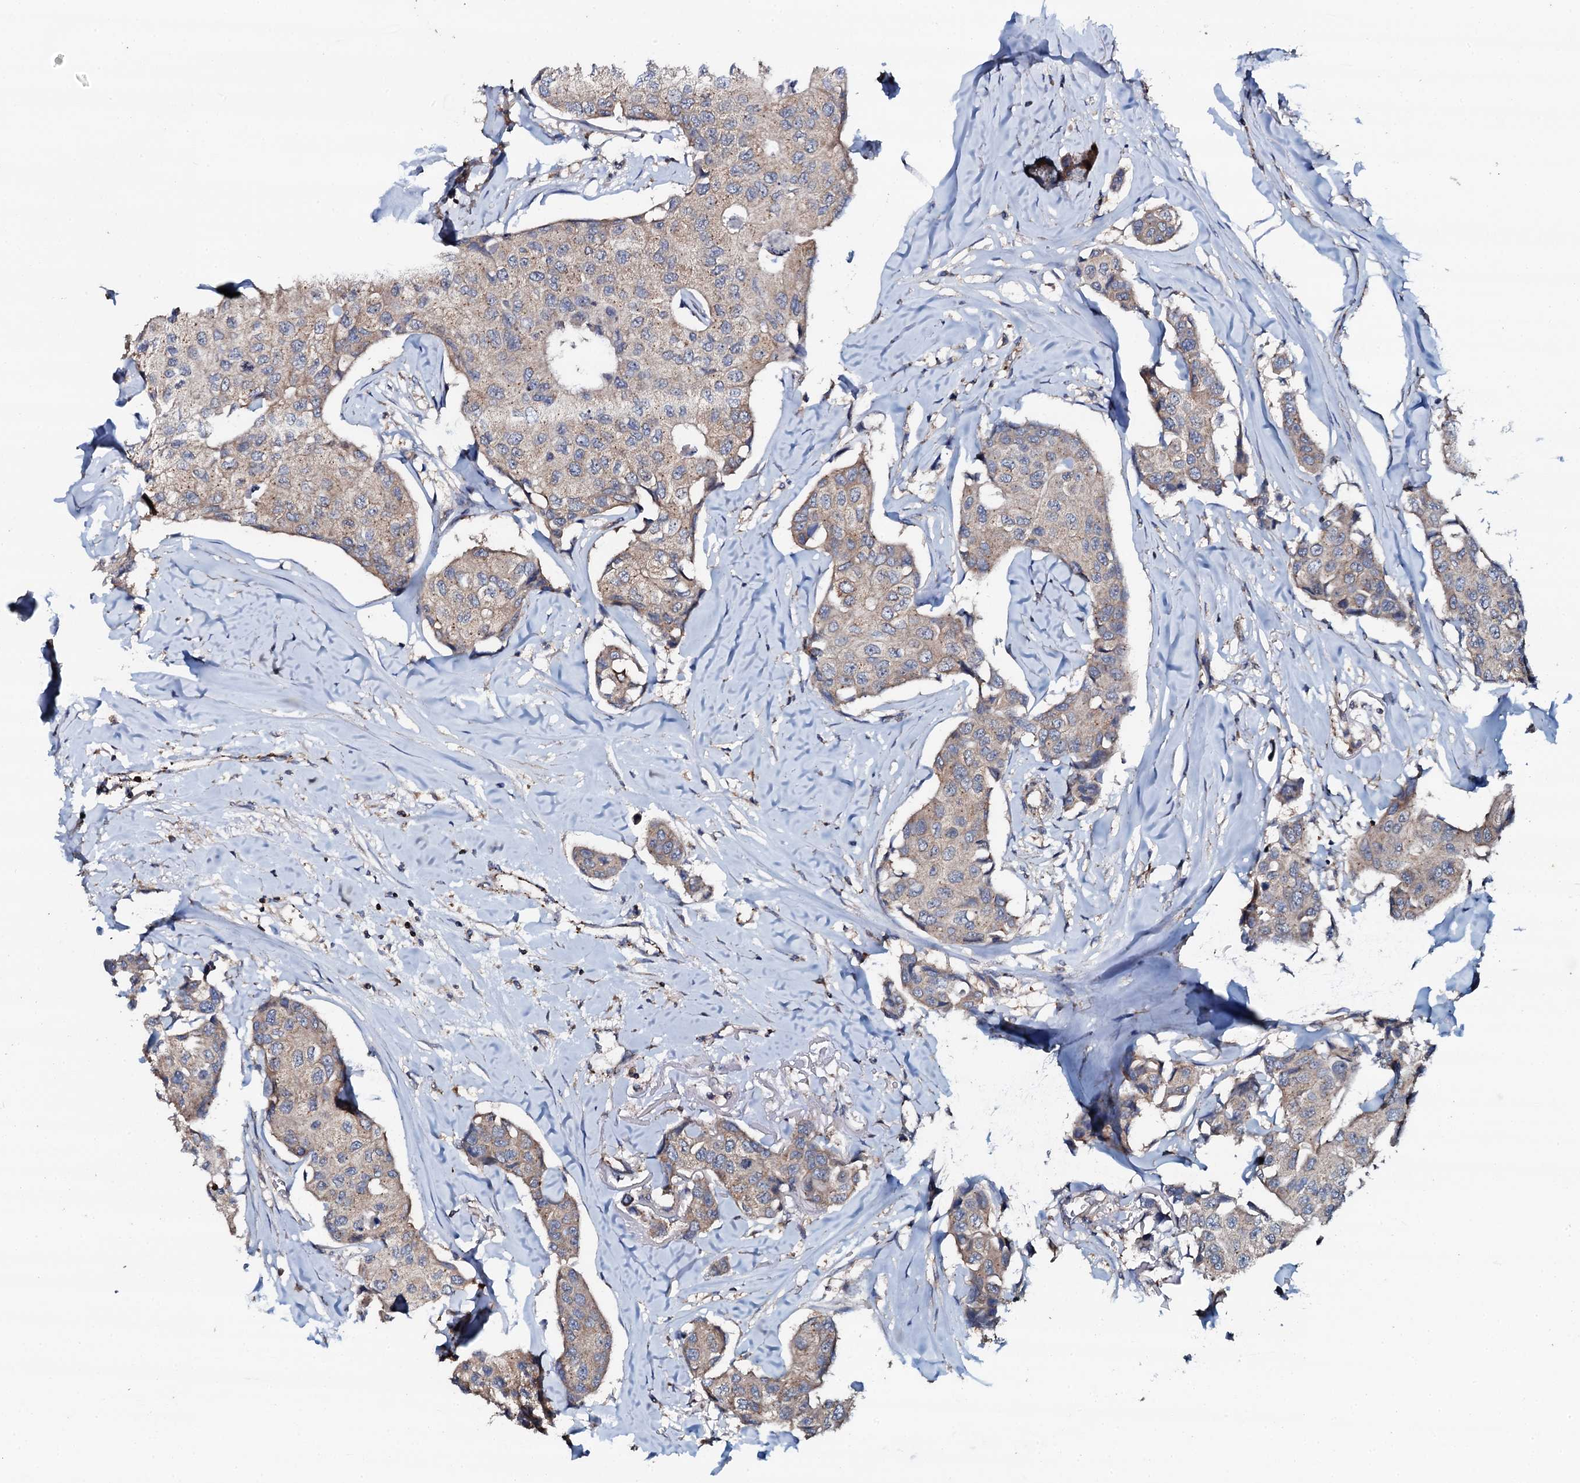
{"staining": {"intensity": "weak", "quantity": ">75%", "location": "cytoplasmic/membranous"}, "tissue": "breast cancer", "cell_type": "Tumor cells", "image_type": "cancer", "snomed": [{"axis": "morphology", "description": "Duct carcinoma"}, {"axis": "topography", "description": "Breast"}], "caption": "IHC of breast intraductal carcinoma shows low levels of weak cytoplasmic/membranous staining in about >75% of tumor cells.", "gene": "GRK2", "patient": {"sex": "female", "age": 80}}